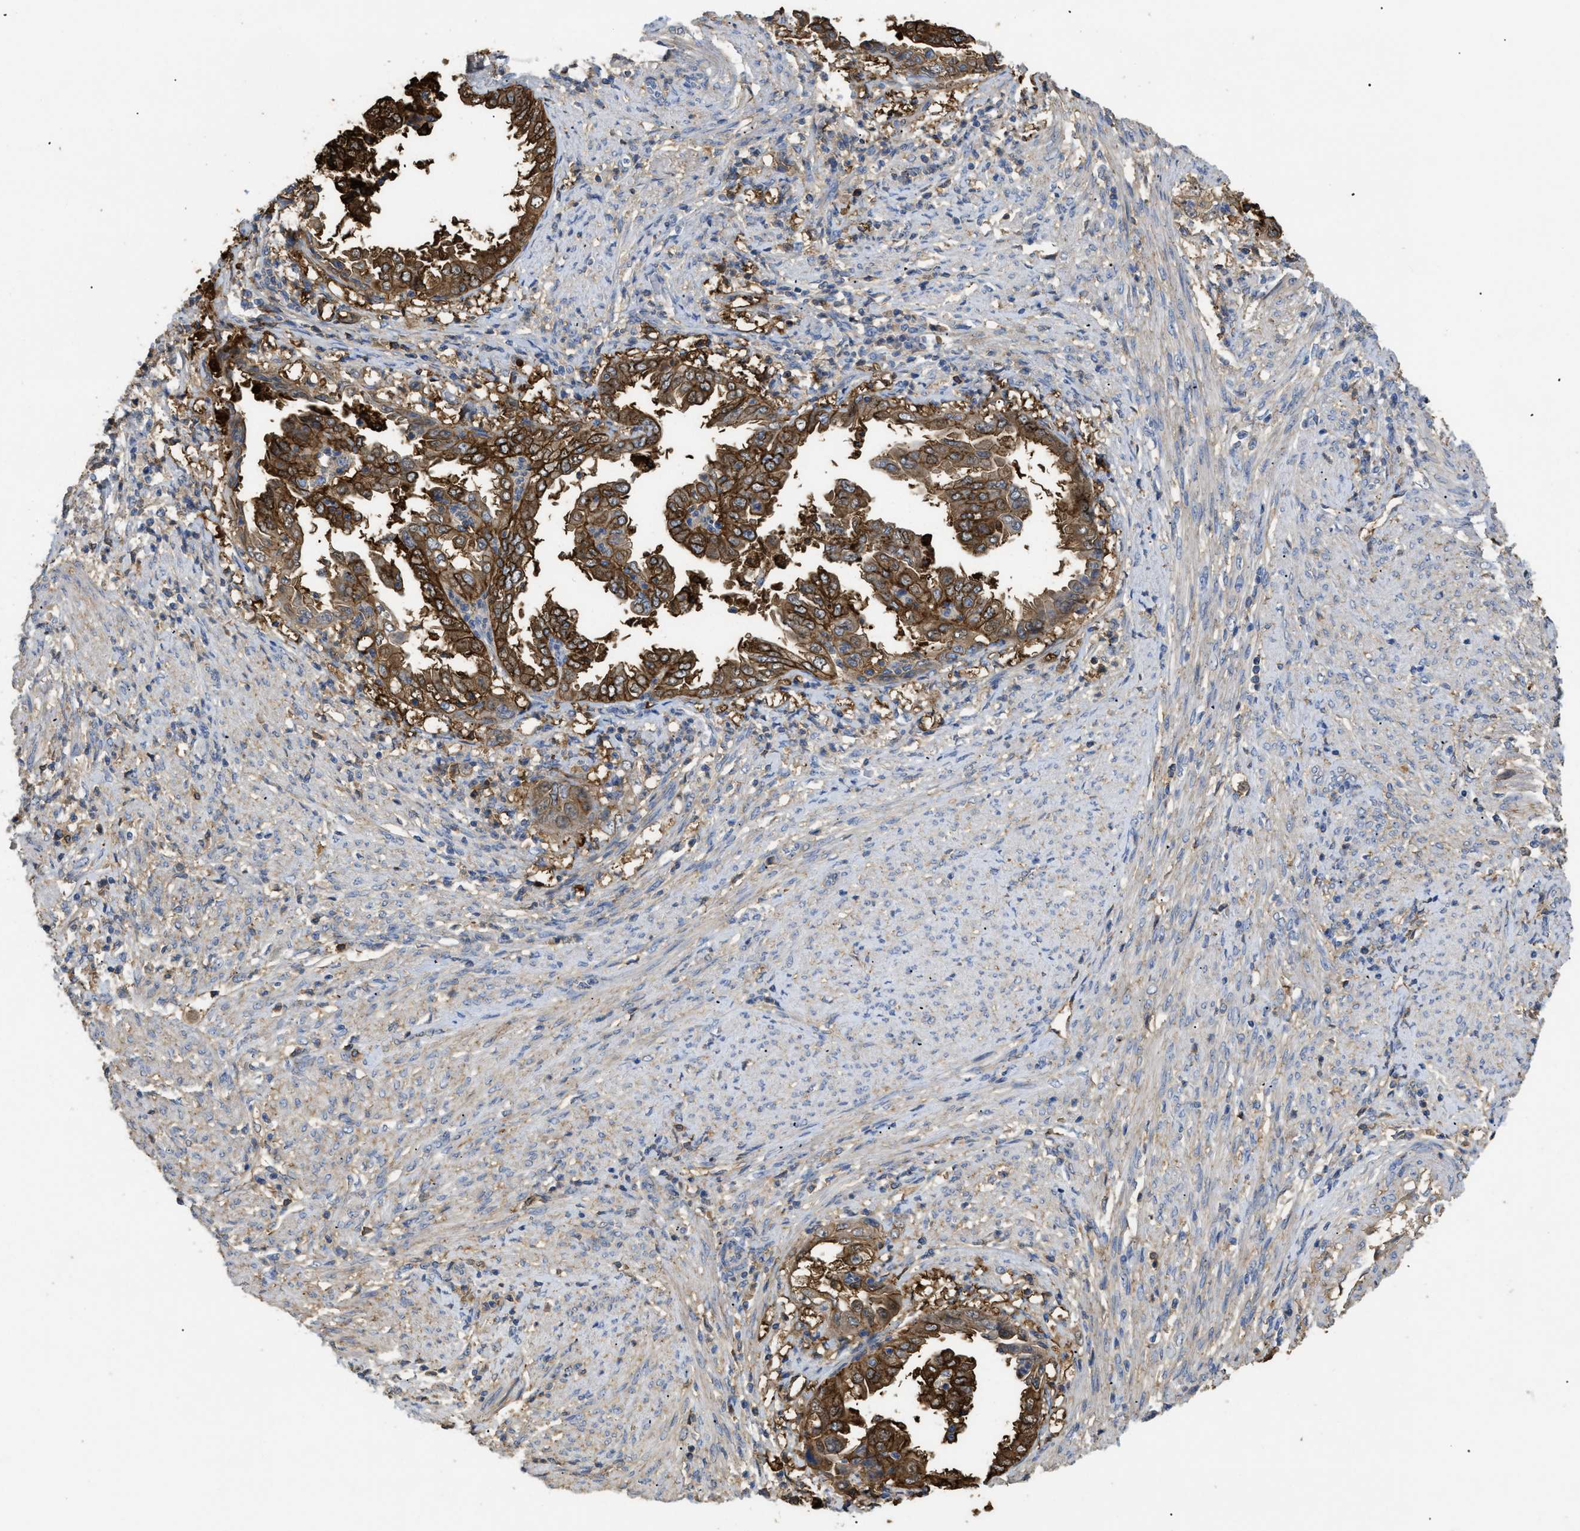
{"staining": {"intensity": "strong", "quantity": ">75%", "location": "cytoplasmic/membranous"}, "tissue": "endometrial cancer", "cell_type": "Tumor cells", "image_type": "cancer", "snomed": [{"axis": "morphology", "description": "Adenocarcinoma, NOS"}, {"axis": "topography", "description": "Endometrium"}], "caption": "Immunohistochemical staining of endometrial cancer reveals strong cytoplasmic/membranous protein positivity in about >75% of tumor cells. (IHC, brightfield microscopy, high magnification).", "gene": "ANXA4", "patient": {"sex": "female", "age": 85}}